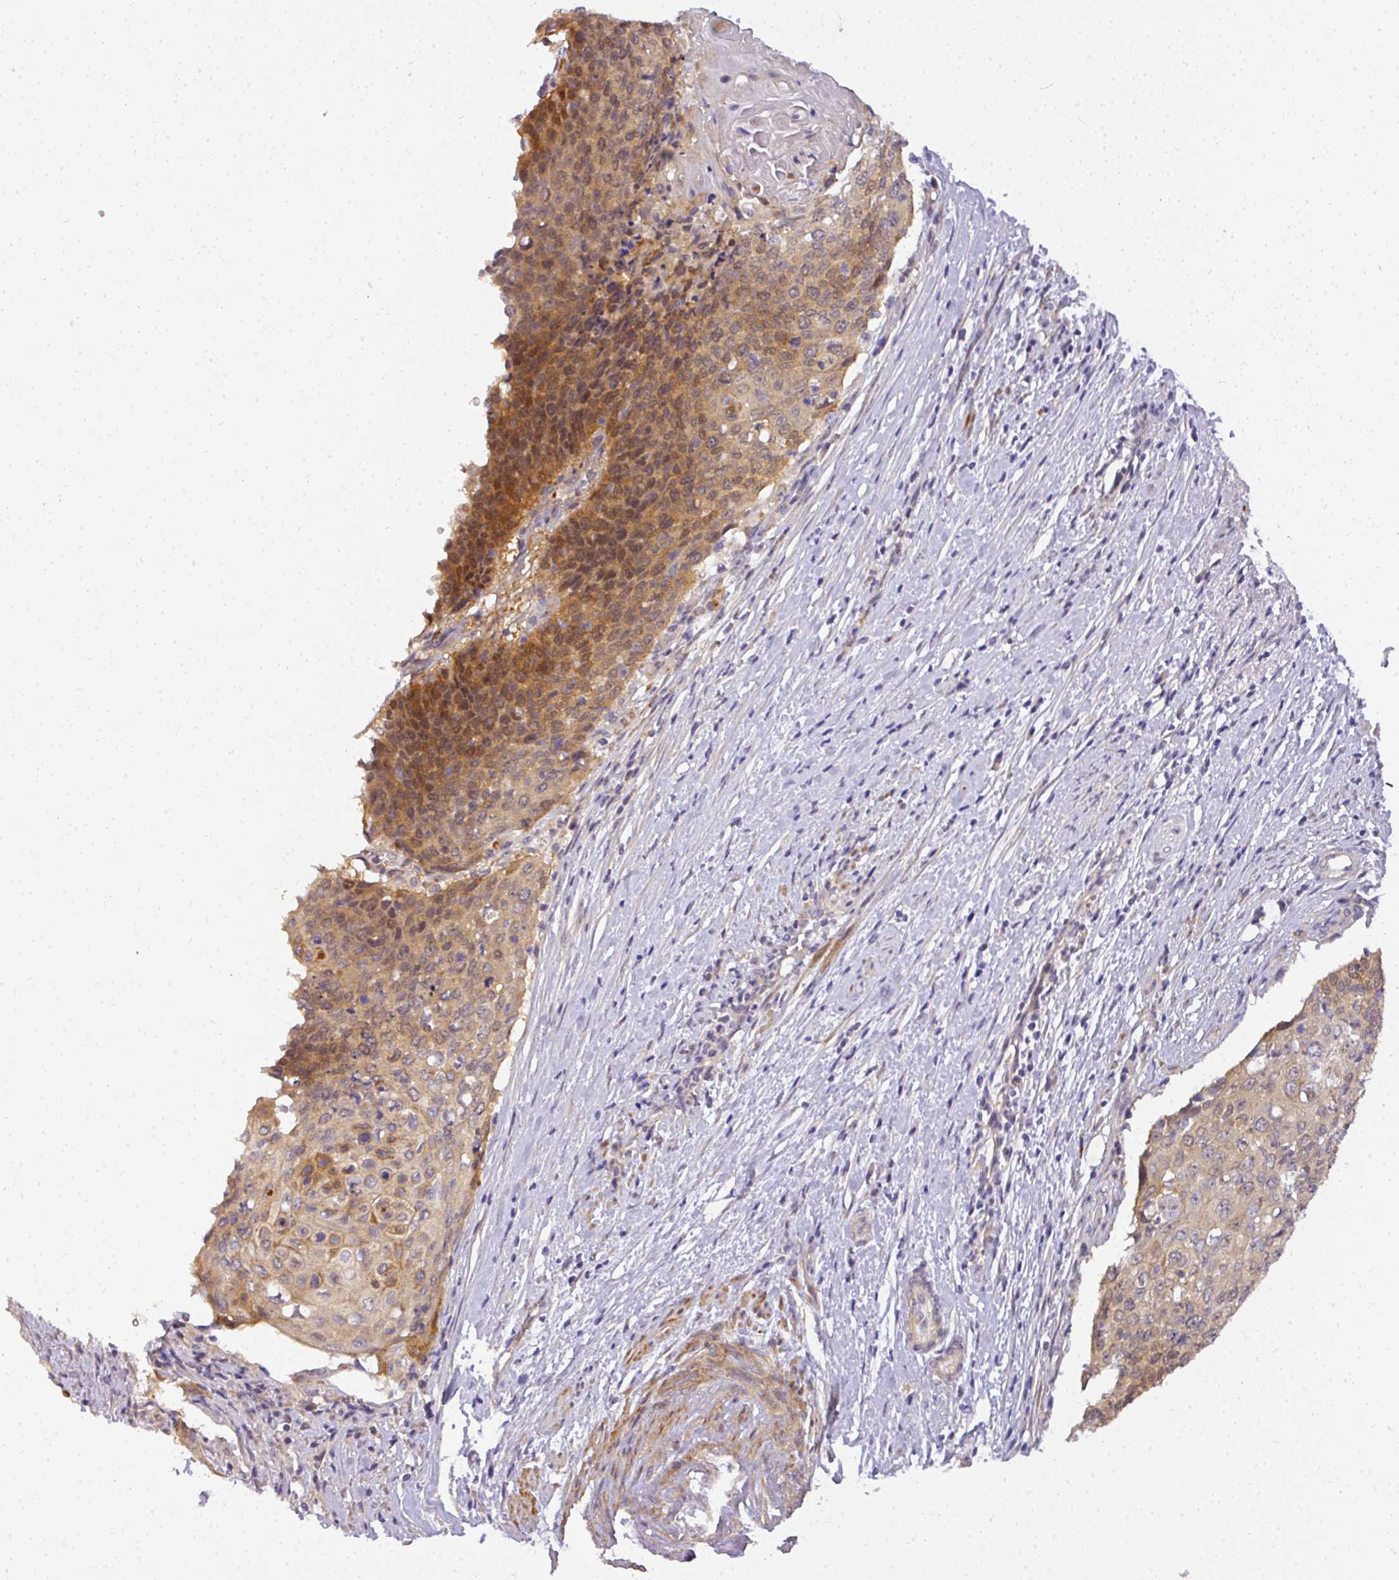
{"staining": {"intensity": "moderate", "quantity": "25%-75%", "location": "cytoplasmic/membranous,nuclear"}, "tissue": "cervical cancer", "cell_type": "Tumor cells", "image_type": "cancer", "snomed": [{"axis": "morphology", "description": "Squamous cell carcinoma, NOS"}, {"axis": "topography", "description": "Cervix"}], "caption": "This photomicrograph demonstrates immunohistochemistry (IHC) staining of human cervical cancer (squamous cell carcinoma), with medium moderate cytoplasmic/membranous and nuclear expression in approximately 25%-75% of tumor cells.", "gene": "ADH5", "patient": {"sex": "female", "age": 39}}